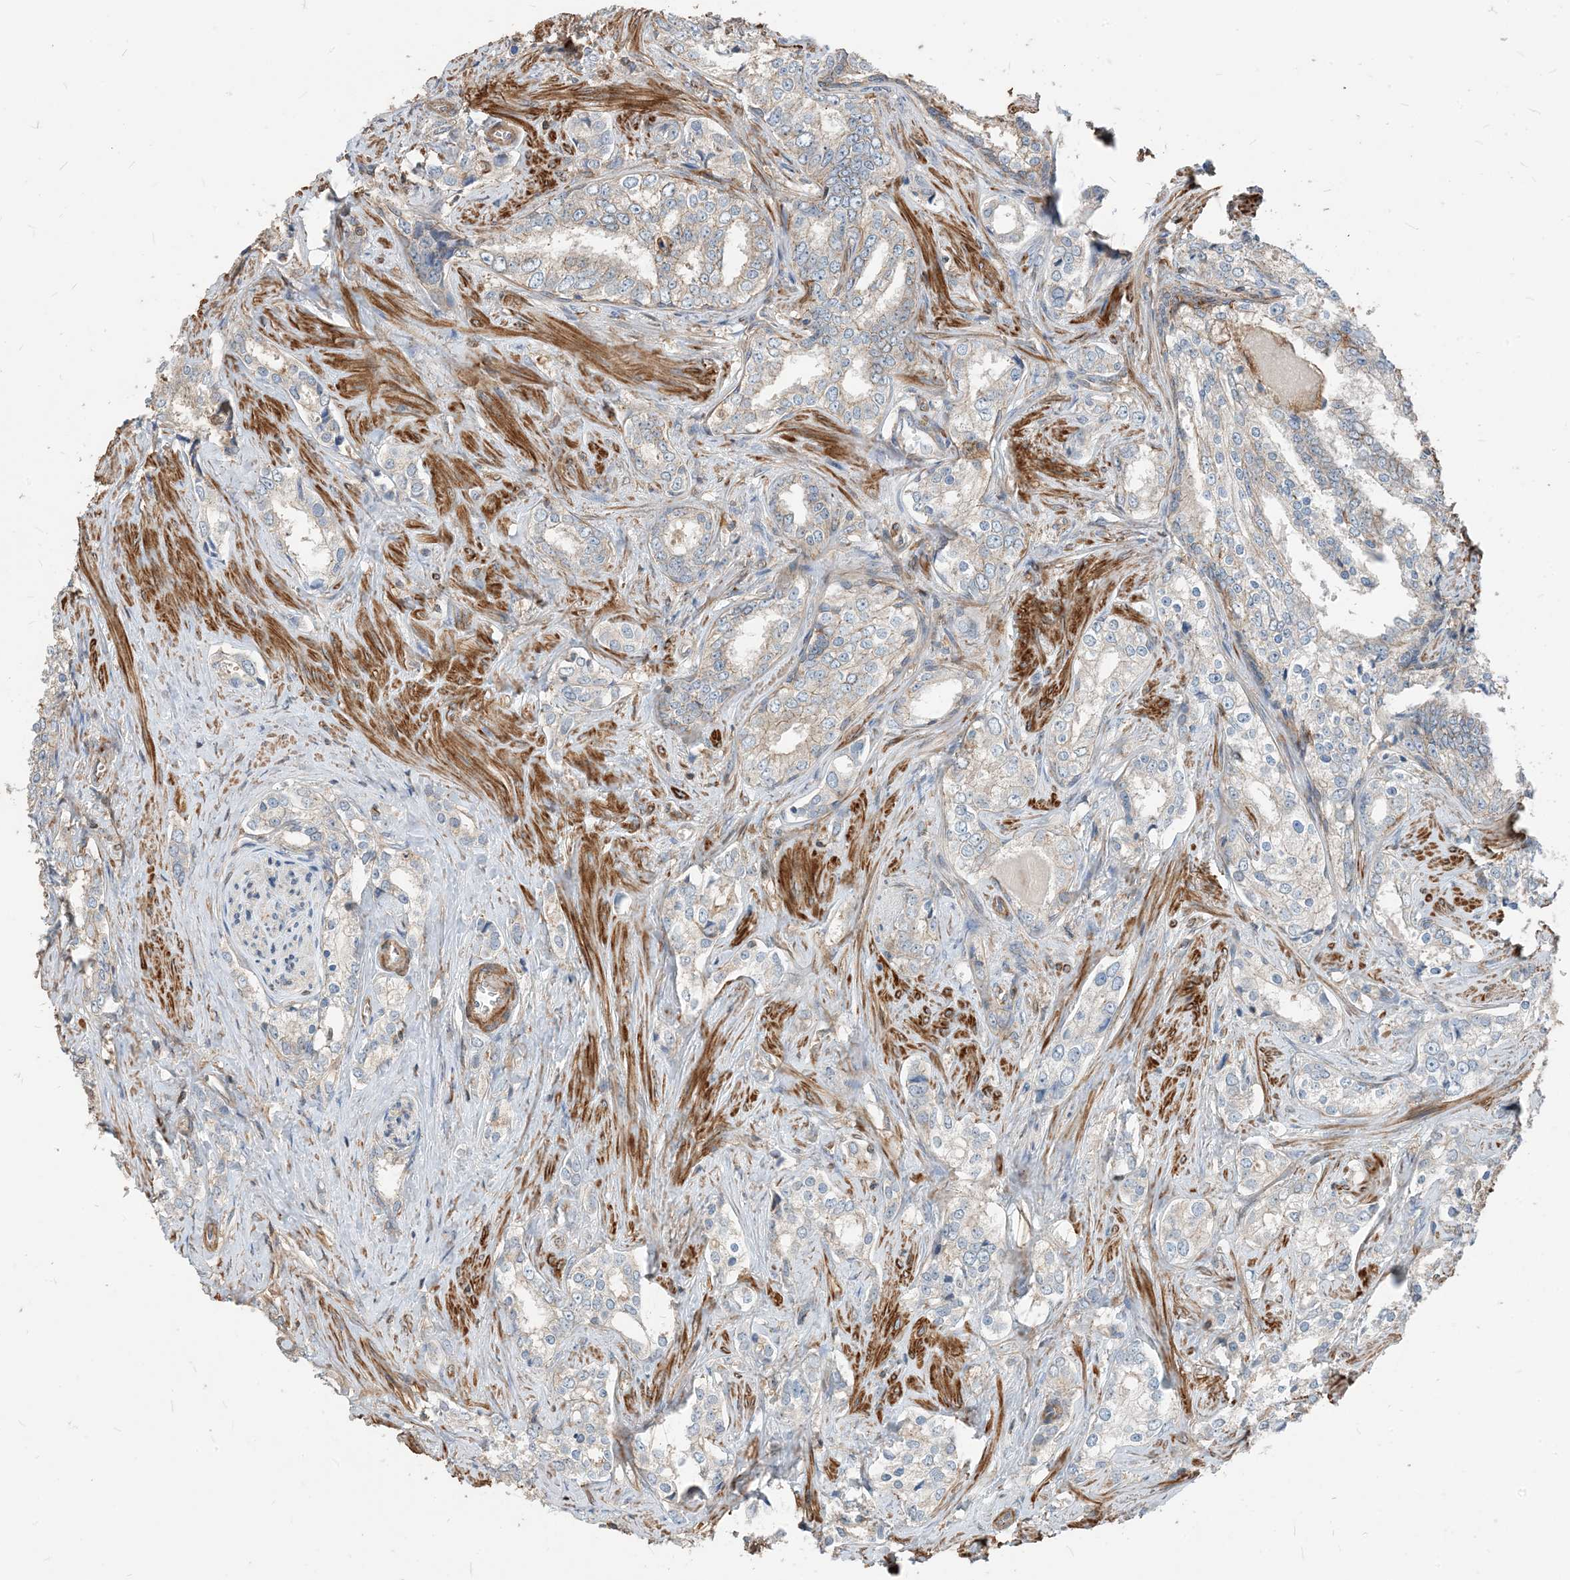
{"staining": {"intensity": "negative", "quantity": "none", "location": "none"}, "tissue": "prostate cancer", "cell_type": "Tumor cells", "image_type": "cancer", "snomed": [{"axis": "morphology", "description": "Adenocarcinoma, High grade"}, {"axis": "topography", "description": "Prostate"}], "caption": "High power microscopy histopathology image of an immunohistochemistry photomicrograph of prostate cancer (high-grade adenocarcinoma), revealing no significant expression in tumor cells. (DAB IHC with hematoxylin counter stain).", "gene": "PARVG", "patient": {"sex": "male", "age": 66}}